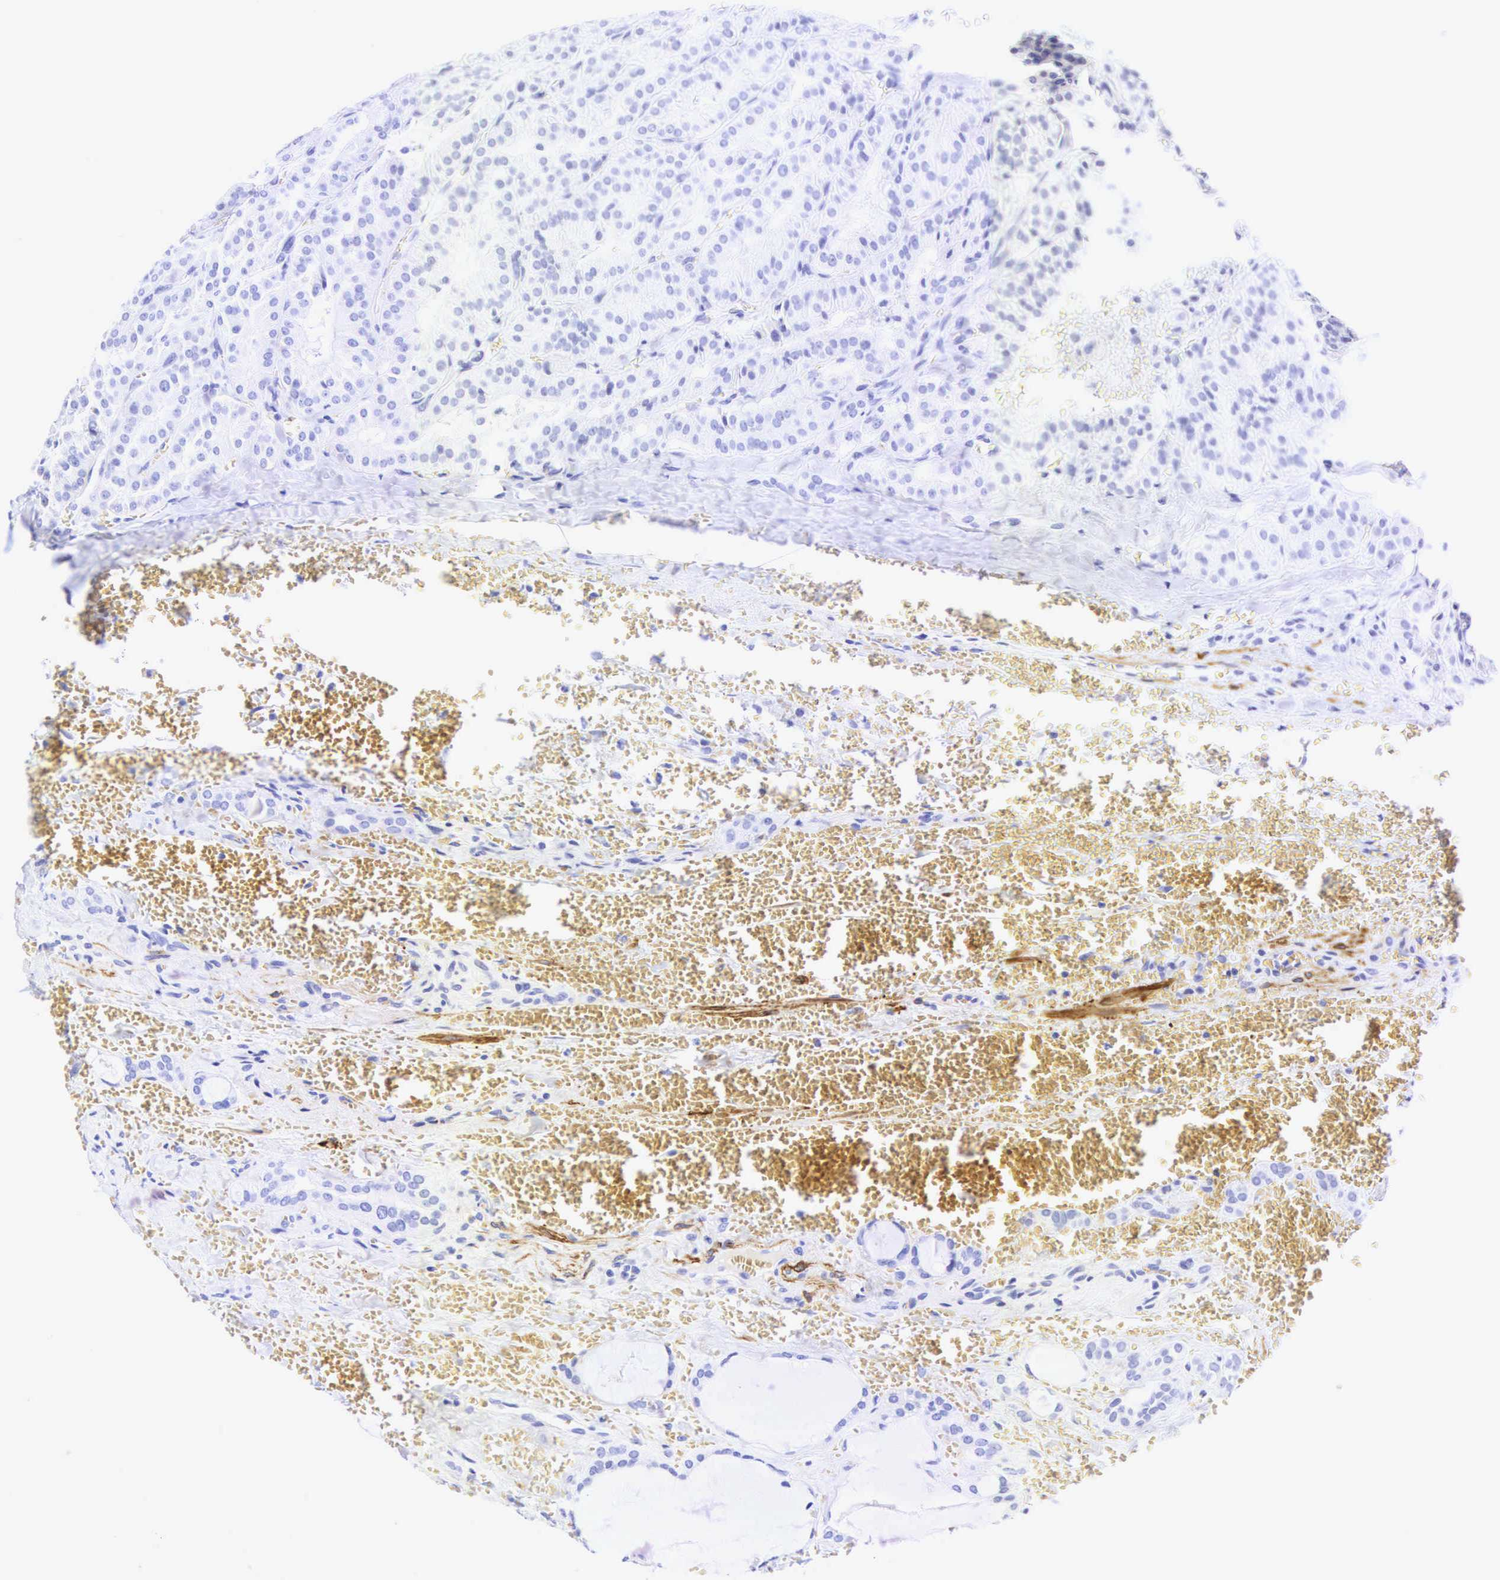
{"staining": {"intensity": "negative", "quantity": "none", "location": "none"}, "tissue": "thyroid cancer", "cell_type": "Tumor cells", "image_type": "cancer", "snomed": [{"axis": "morphology", "description": "Carcinoma, NOS"}, {"axis": "topography", "description": "Thyroid gland"}], "caption": "High power microscopy micrograph of an immunohistochemistry image of thyroid cancer (carcinoma), revealing no significant positivity in tumor cells. (DAB (3,3'-diaminobenzidine) immunohistochemistry (IHC) with hematoxylin counter stain).", "gene": "CALD1", "patient": {"sex": "male", "age": 76}}